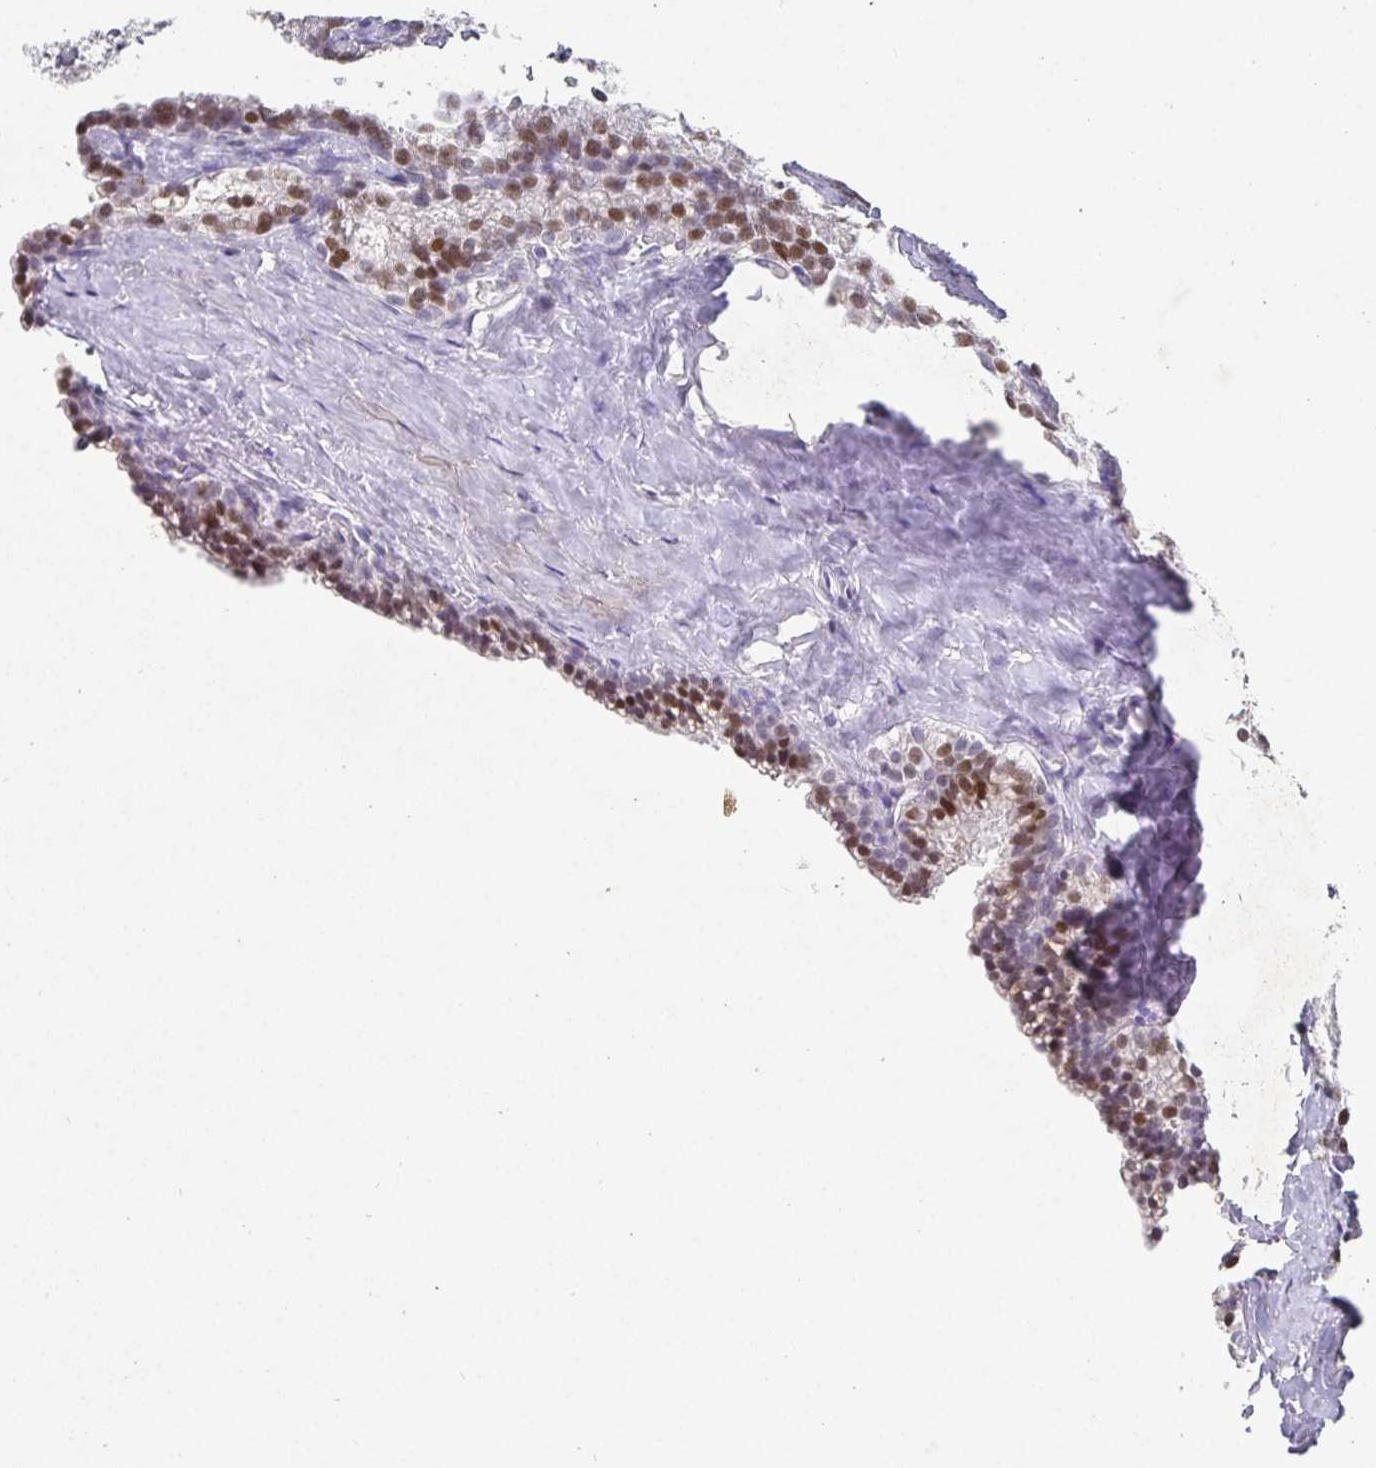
{"staining": {"intensity": "moderate", "quantity": "25%-75%", "location": "nuclear"}, "tissue": "seminal vesicle", "cell_type": "Glandular cells", "image_type": "normal", "snomed": [{"axis": "morphology", "description": "Normal tissue, NOS"}, {"axis": "topography", "description": "Seminal veicle"}], "caption": "Protein staining reveals moderate nuclear staining in about 25%-75% of glandular cells in benign seminal vesicle. (IHC, brightfield microscopy, high magnification).", "gene": "SATB1", "patient": {"sex": "male", "age": 47}}